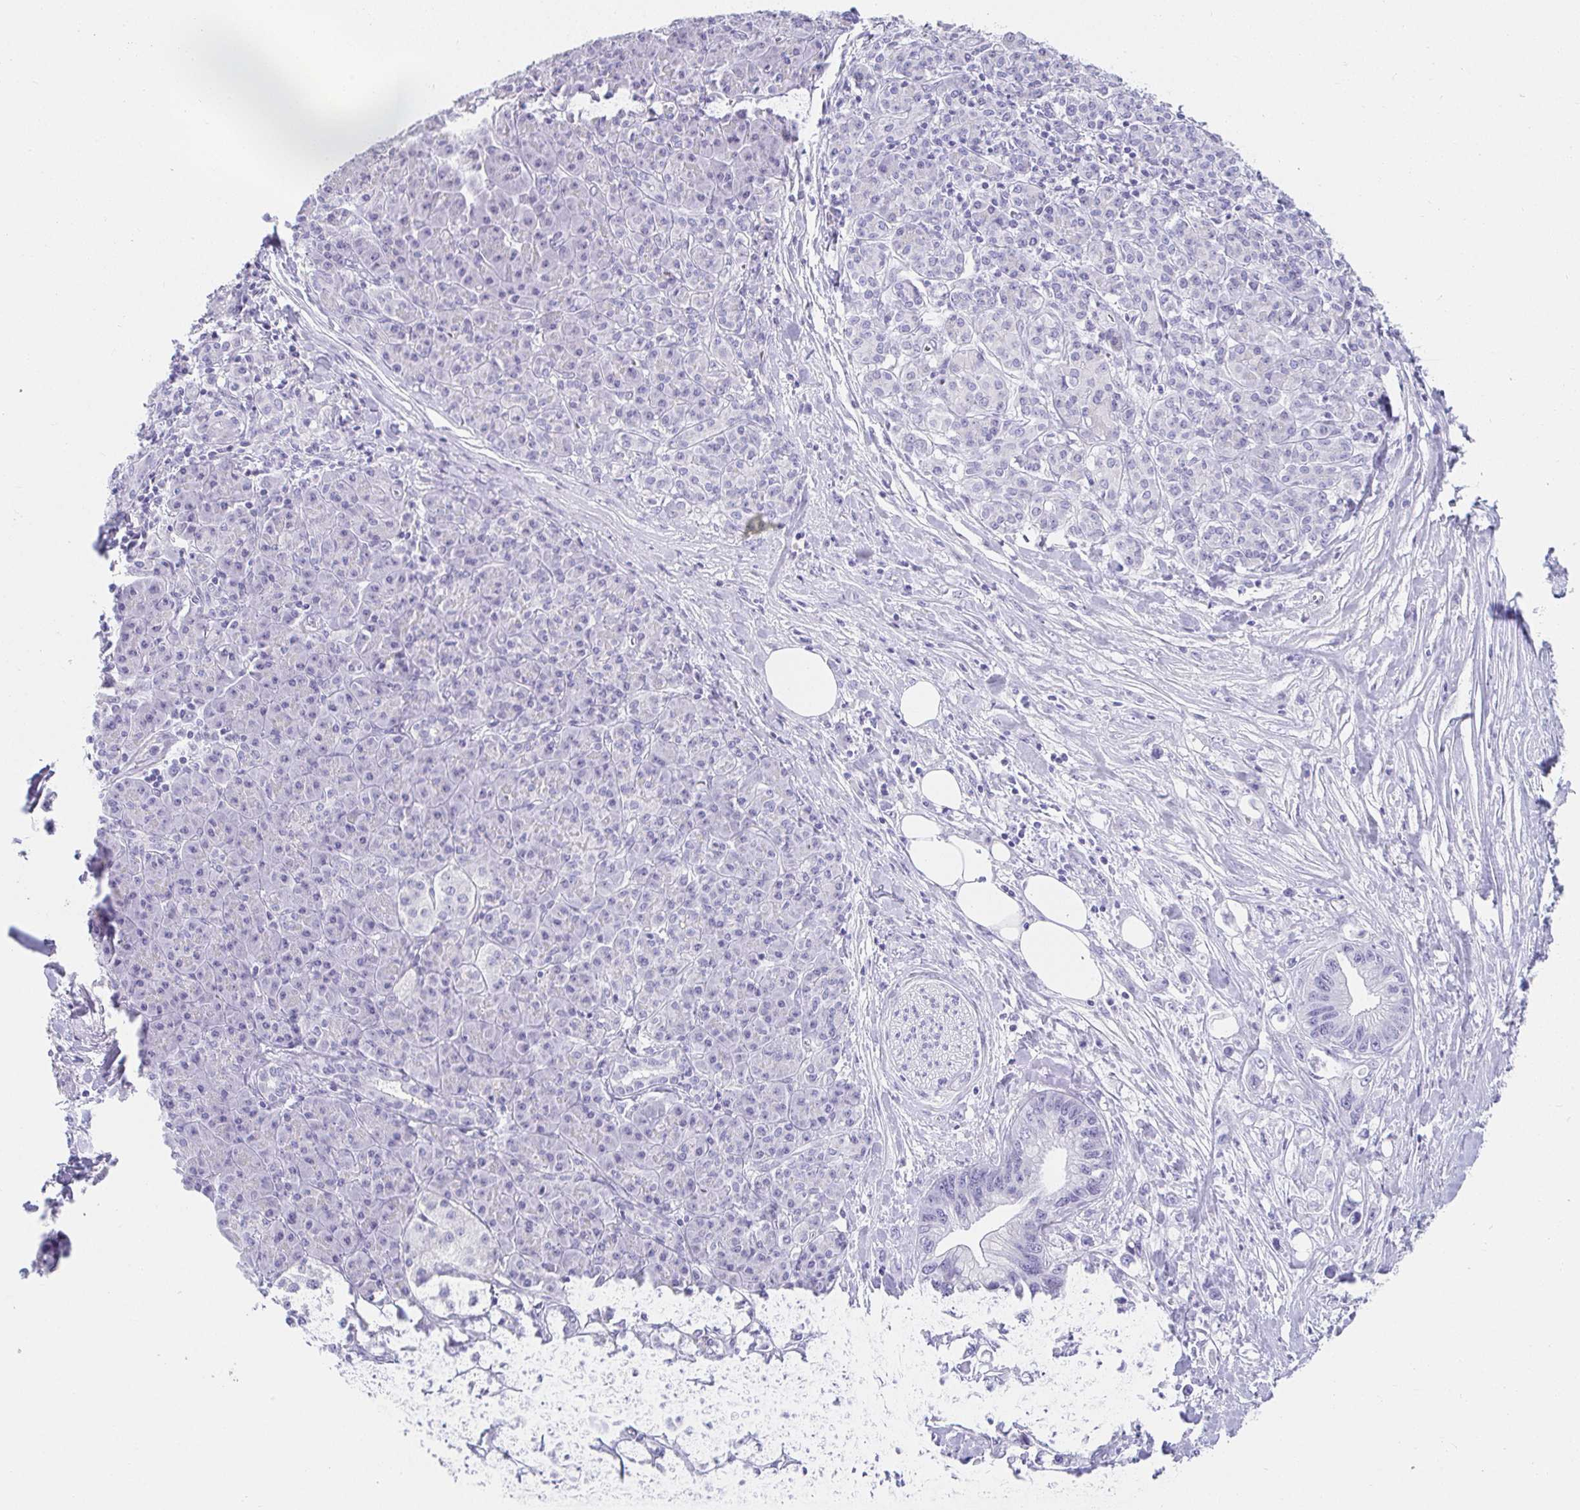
{"staining": {"intensity": "negative", "quantity": "none", "location": "none"}, "tissue": "pancreatic cancer", "cell_type": "Tumor cells", "image_type": "cancer", "snomed": [{"axis": "morphology", "description": "Adenocarcinoma, NOS"}, {"axis": "topography", "description": "Pancreas"}], "caption": "Tumor cells are negative for protein expression in human adenocarcinoma (pancreatic). The staining was performed using DAB to visualize the protein expression in brown, while the nuclei were stained in blue with hematoxylin (Magnification: 20x).", "gene": "VGLL1", "patient": {"sex": "male", "age": 61}}